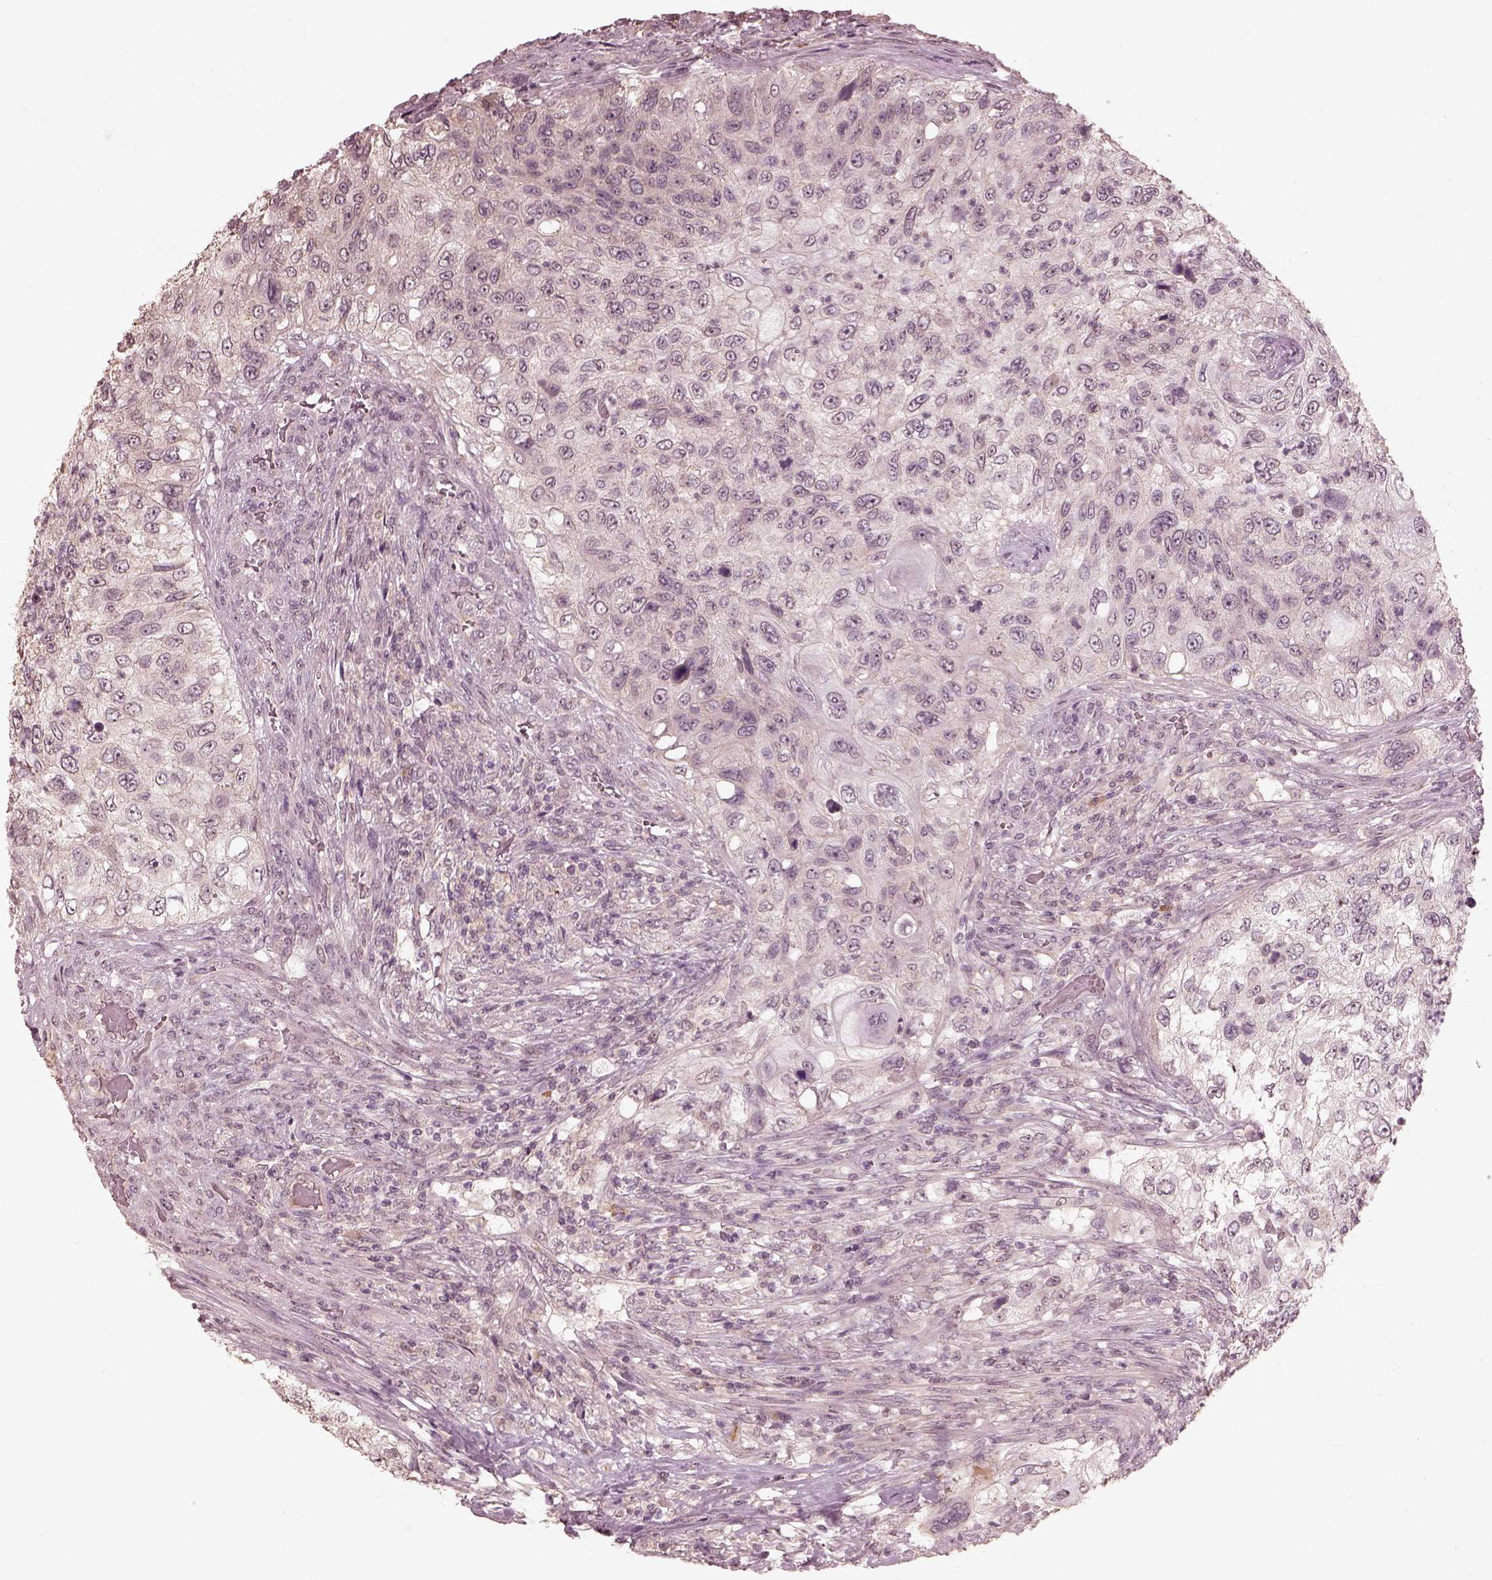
{"staining": {"intensity": "negative", "quantity": "none", "location": "none"}, "tissue": "urothelial cancer", "cell_type": "Tumor cells", "image_type": "cancer", "snomed": [{"axis": "morphology", "description": "Urothelial carcinoma, High grade"}, {"axis": "topography", "description": "Urinary bladder"}], "caption": "This is an immunohistochemistry photomicrograph of high-grade urothelial carcinoma. There is no expression in tumor cells.", "gene": "CALR3", "patient": {"sex": "female", "age": 60}}